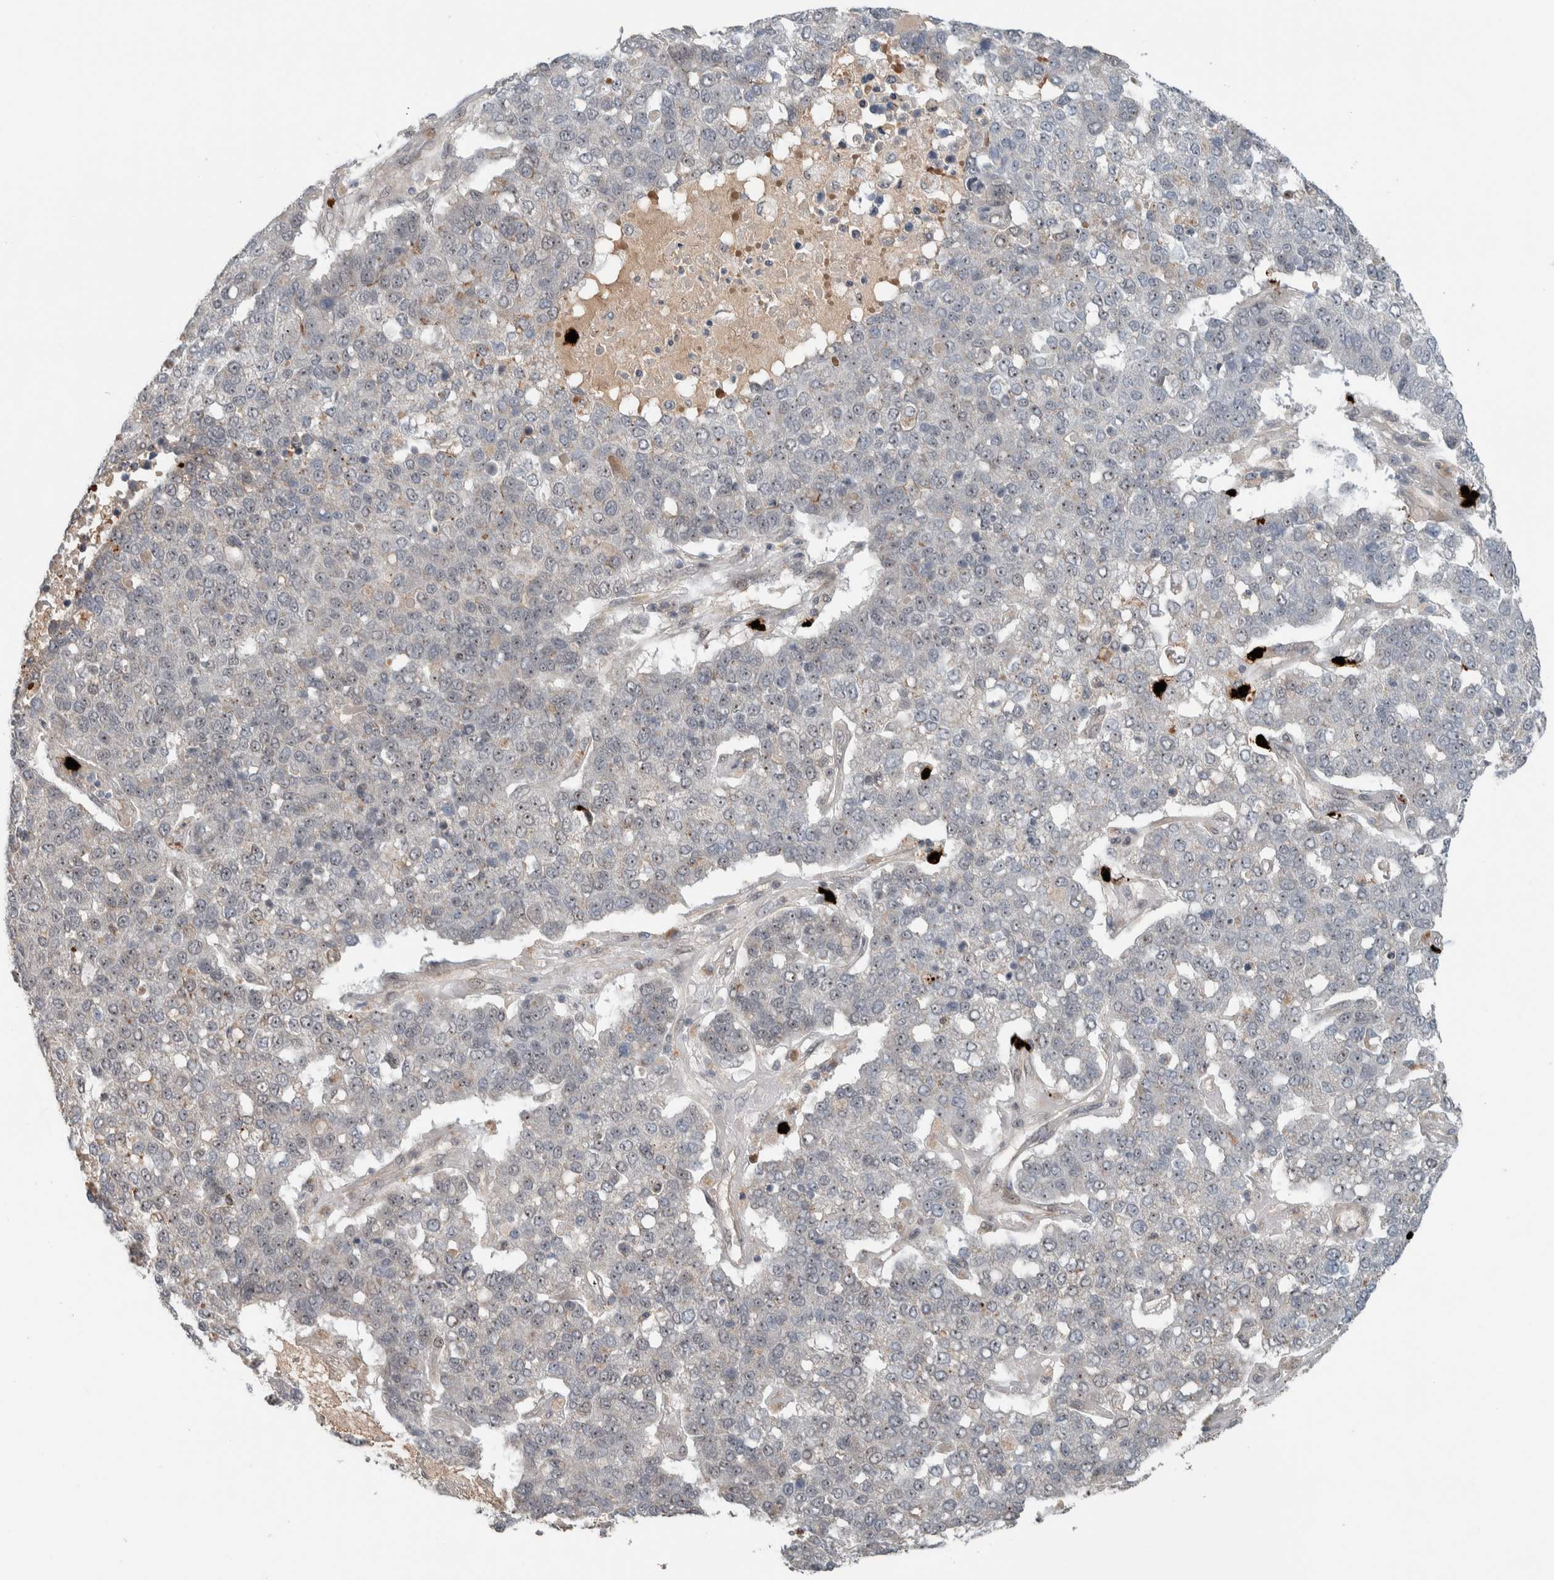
{"staining": {"intensity": "weak", "quantity": ">75%", "location": "nuclear"}, "tissue": "pancreatic cancer", "cell_type": "Tumor cells", "image_type": "cancer", "snomed": [{"axis": "morphology", "description": "Adenocarcinoma, NOS"}, {"axis": "topography", "description": "Pancreas"}], "caption": "This image demonstrates immunohistochemistry (IHC) staining of adenocarcinoma (pancreatic), with low weak nuclear expression in approximately >75% of tumor cells.", "gene": "ZFP91", "patient": {"sex": "female", "age": 61}}